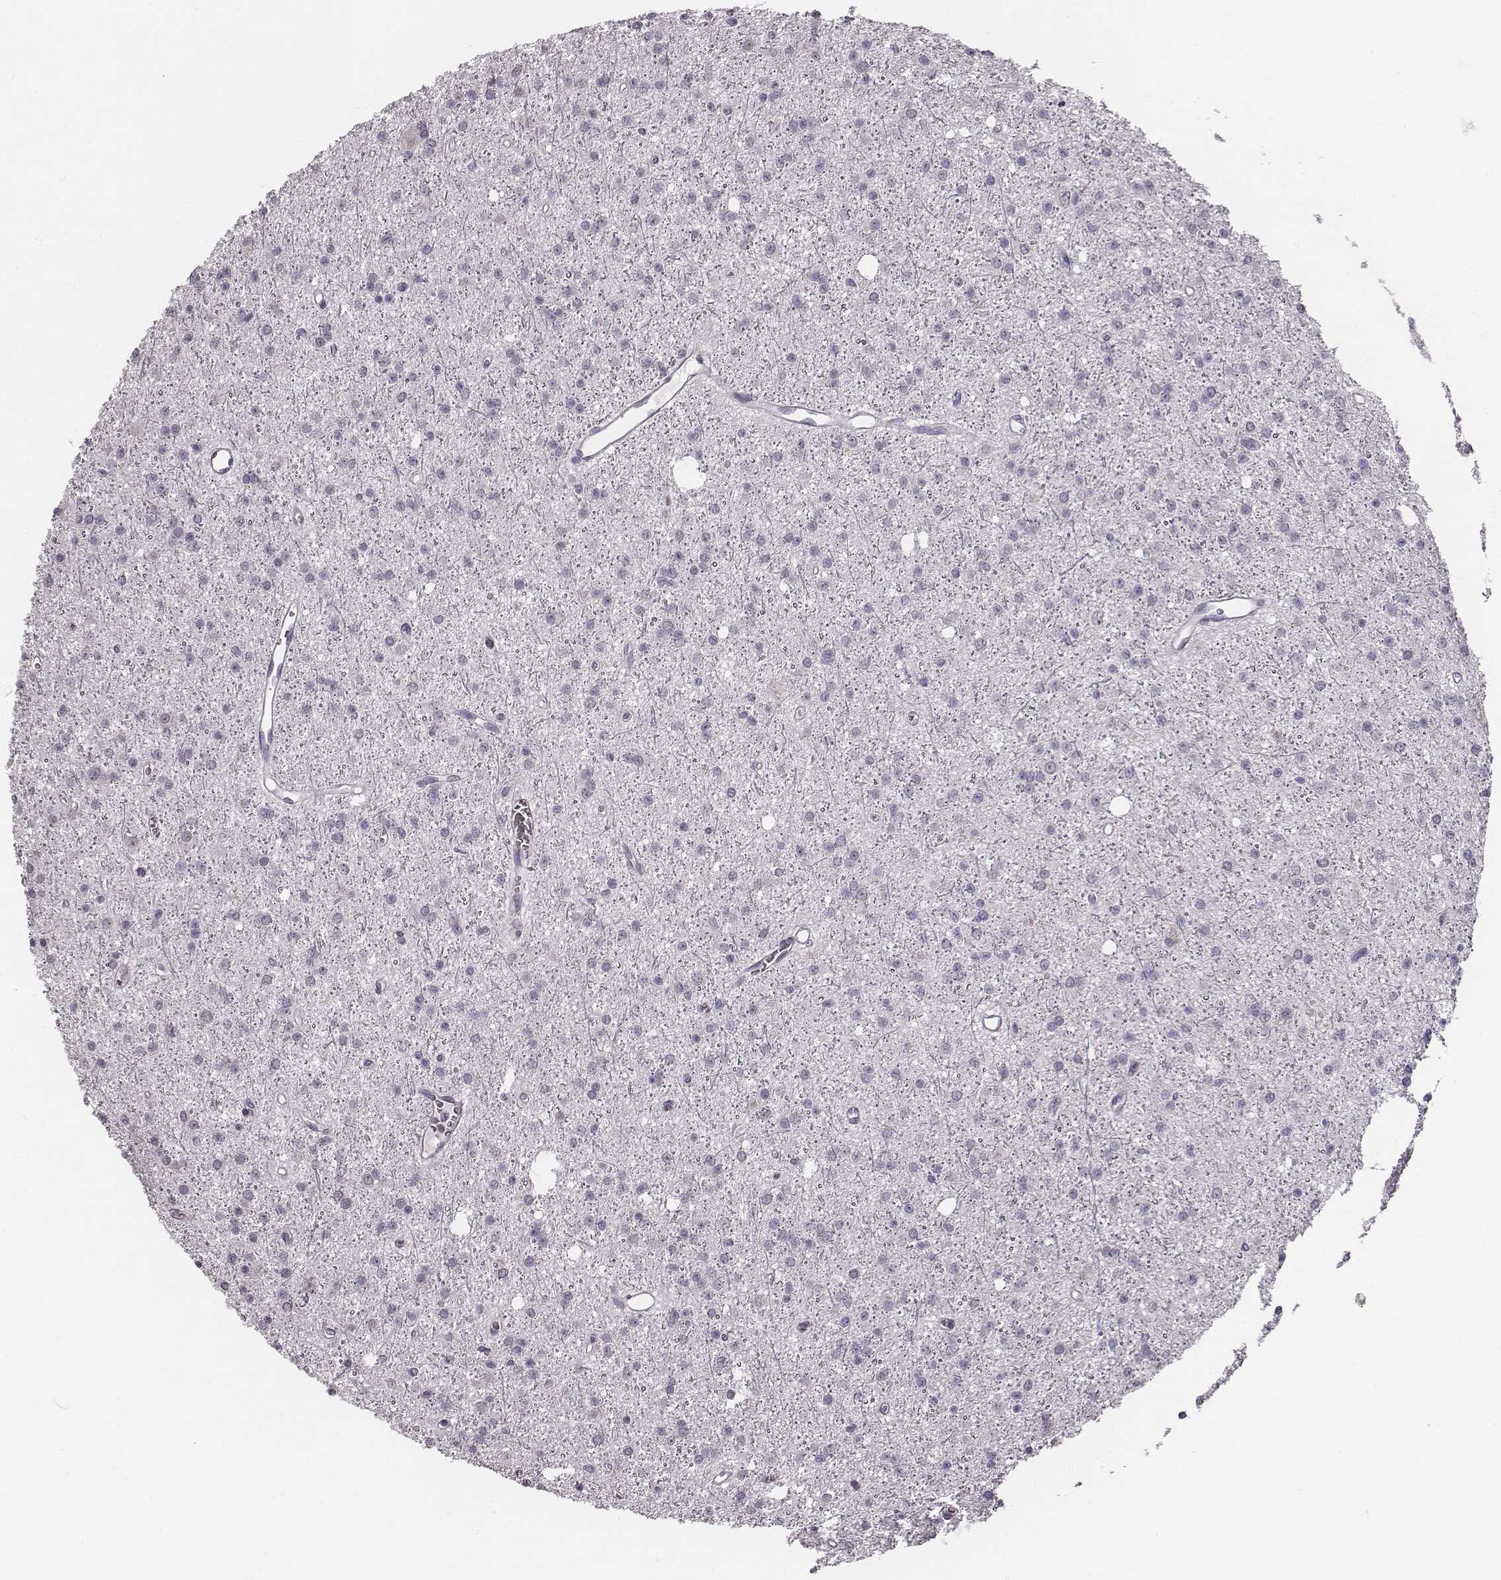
{"staining": {"intensity": "negative", "quantity": "none", "location": "none"}, "tissue": "glioma", "cell_type": "Tumor cells", "image_type": "cancer", "snomed": [{"axis": "morphology", "description": "Glioma, malignant, Low grade"}, {"axis": "topography", "description": "Brain"}], "caption": "The micrograph exhibits no staining of tumor cells in glioma.", "gene": "UBL4B", "patient": {"sex": "male", "age": 27}}